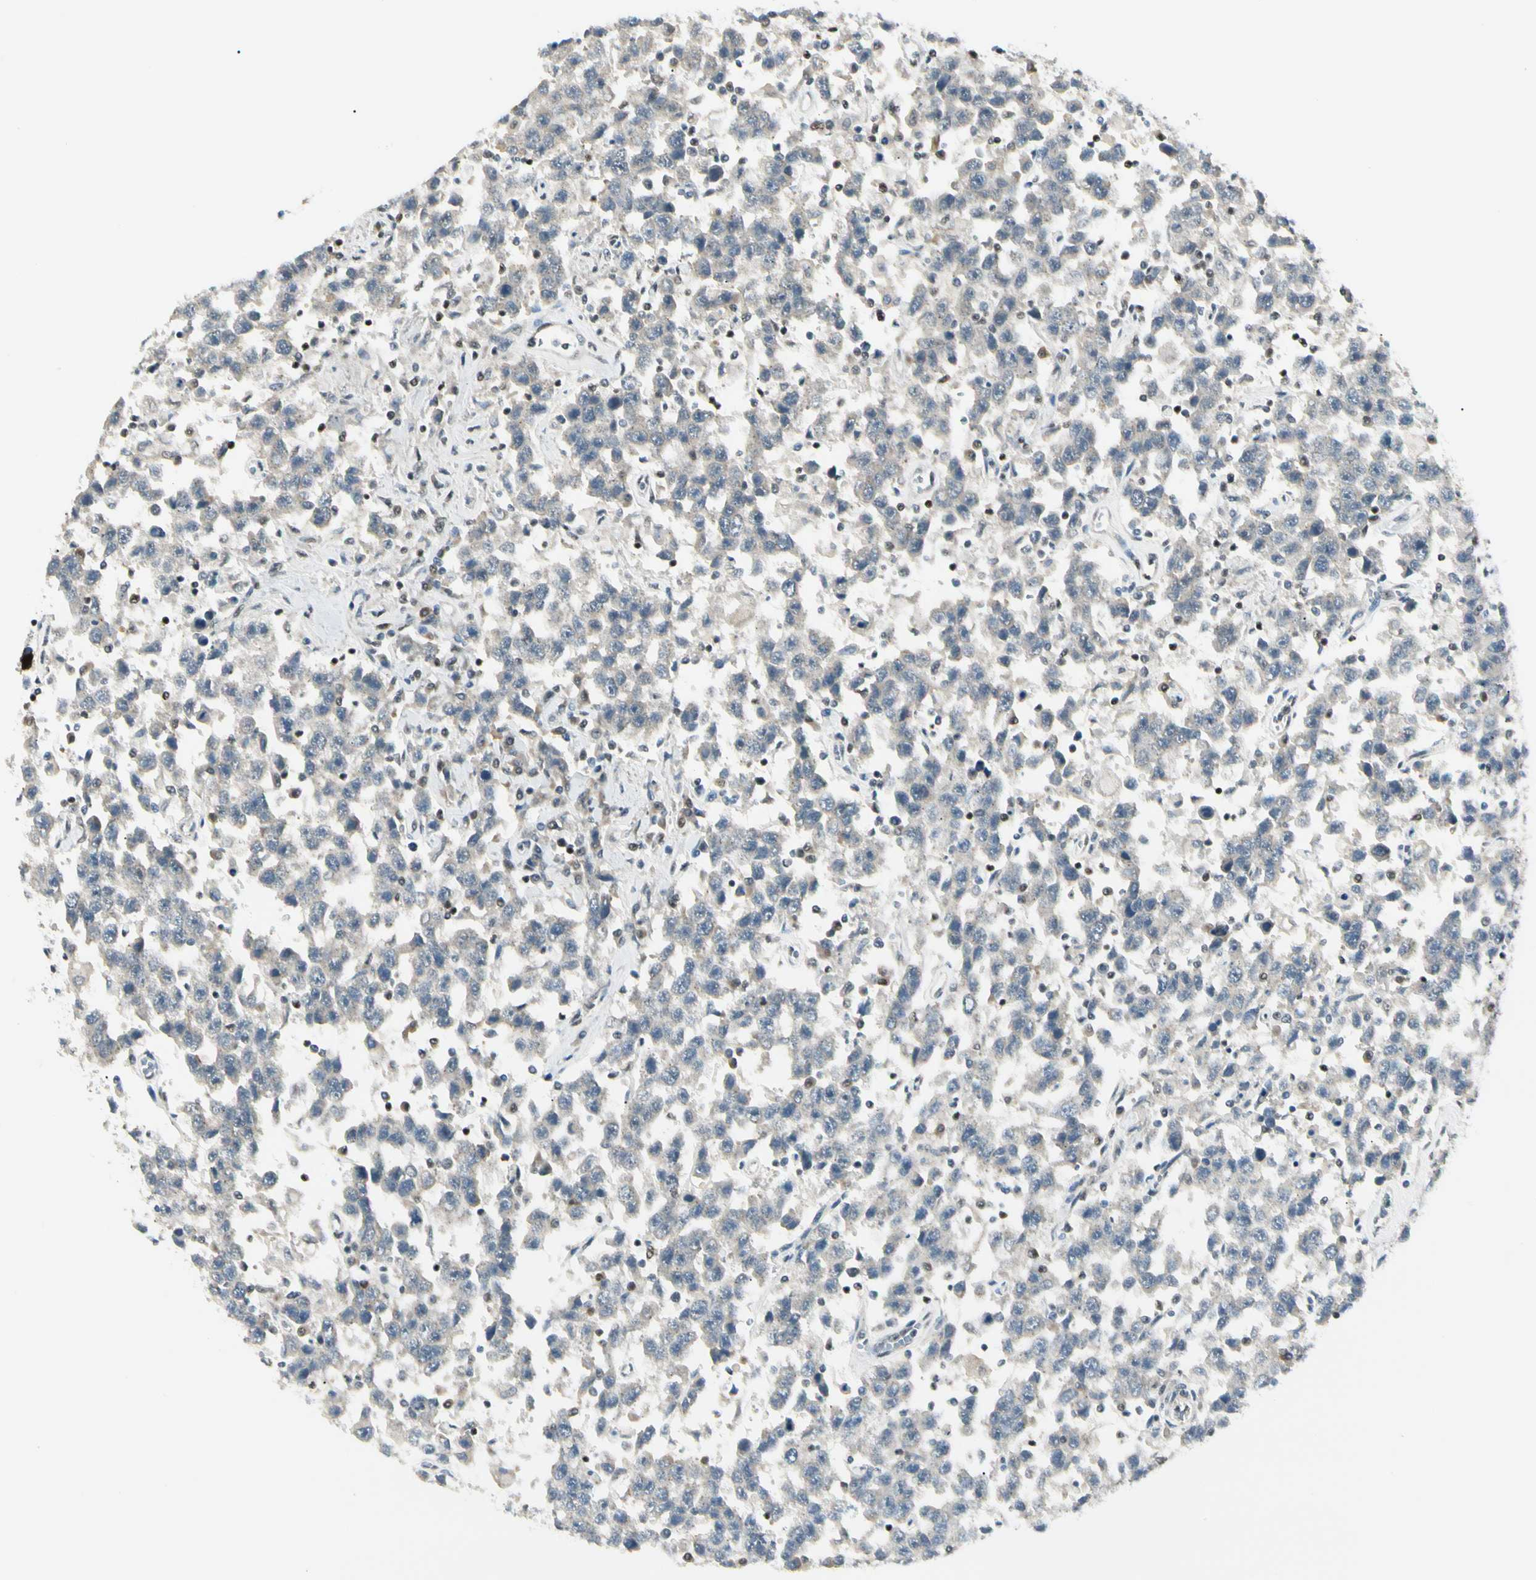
{"staining": {"intensity": "weak", "quantity": ">75%", "location": "cytoplasmic/membranous"}, "tissue": "testis cancer", "cell_type": "Tumor cells", "image_type": "cancer", "snomed": [{"axis": "morphology", "description": "Seminoma, NOS"}, {"axis": "topography", "description": "Testis"}], "caption": "High-magnification brightfield microscopy of testis cancer (seminoma) stained with DAB (3,3'-diaminobenzidine) (brown) and counterstained with hematoxylin (blue). tumor cells exhibit weak cytoplasmic/membranous positivity is appreciated in approximately>75% of cells. (DAB = brown stain, brightfield microscopy at high magnification).", "gene": "ATXN1", "patient": {"sex": "male", "age": 41}}